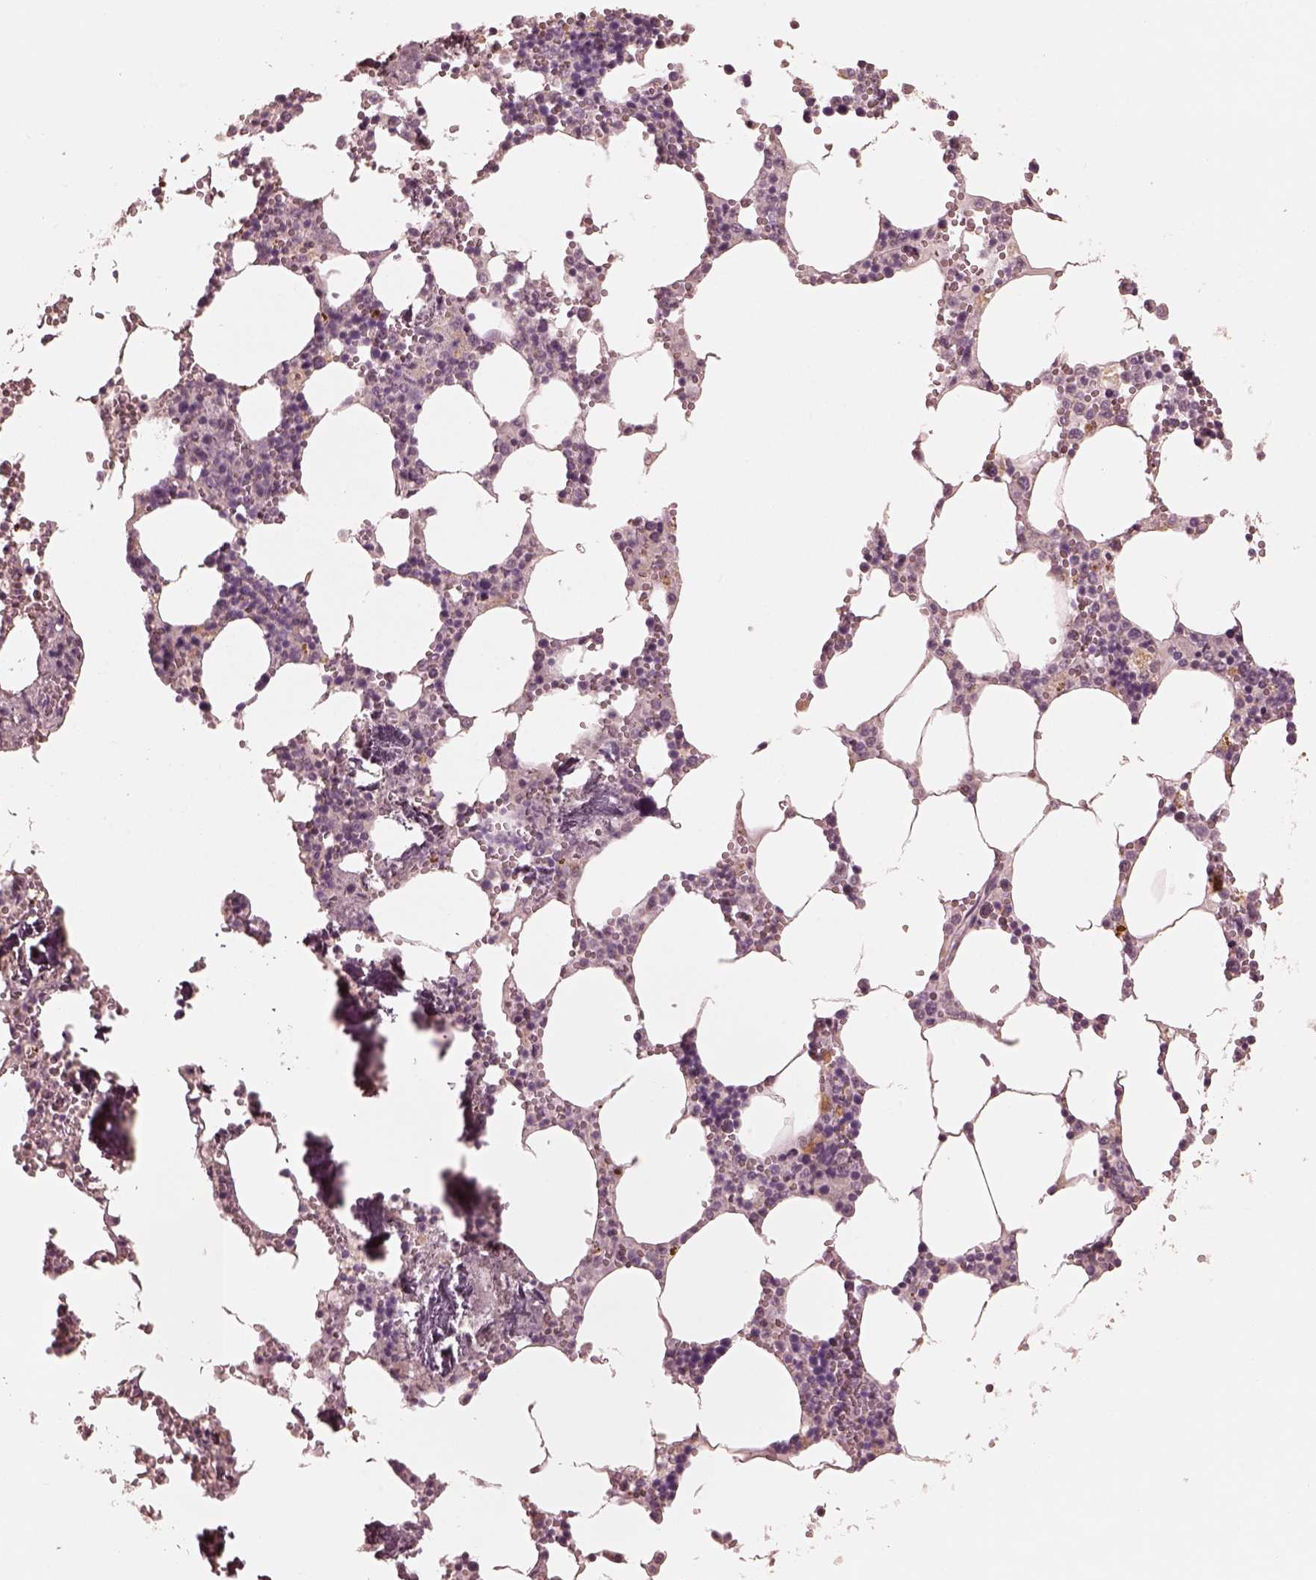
{"staining": {"intensity": "negative", "quantity": "none", "location": "none"}, "tissue": "bone marrow", "cell_type": "Hematopoietic cells", "image_type": "normal", "snomed": [{"axis": "morphology", "description": "Normal tissue, NOS"}, {"axis": "topography", "description": "Bone marrow"}], "caption": "Unremarkable bone marrow was stained to show a protein in brown. There is no significant staining in hematopoietic cells.", "gene": "SLC25A46", "patient": {"sex": "male", "age": 54}}